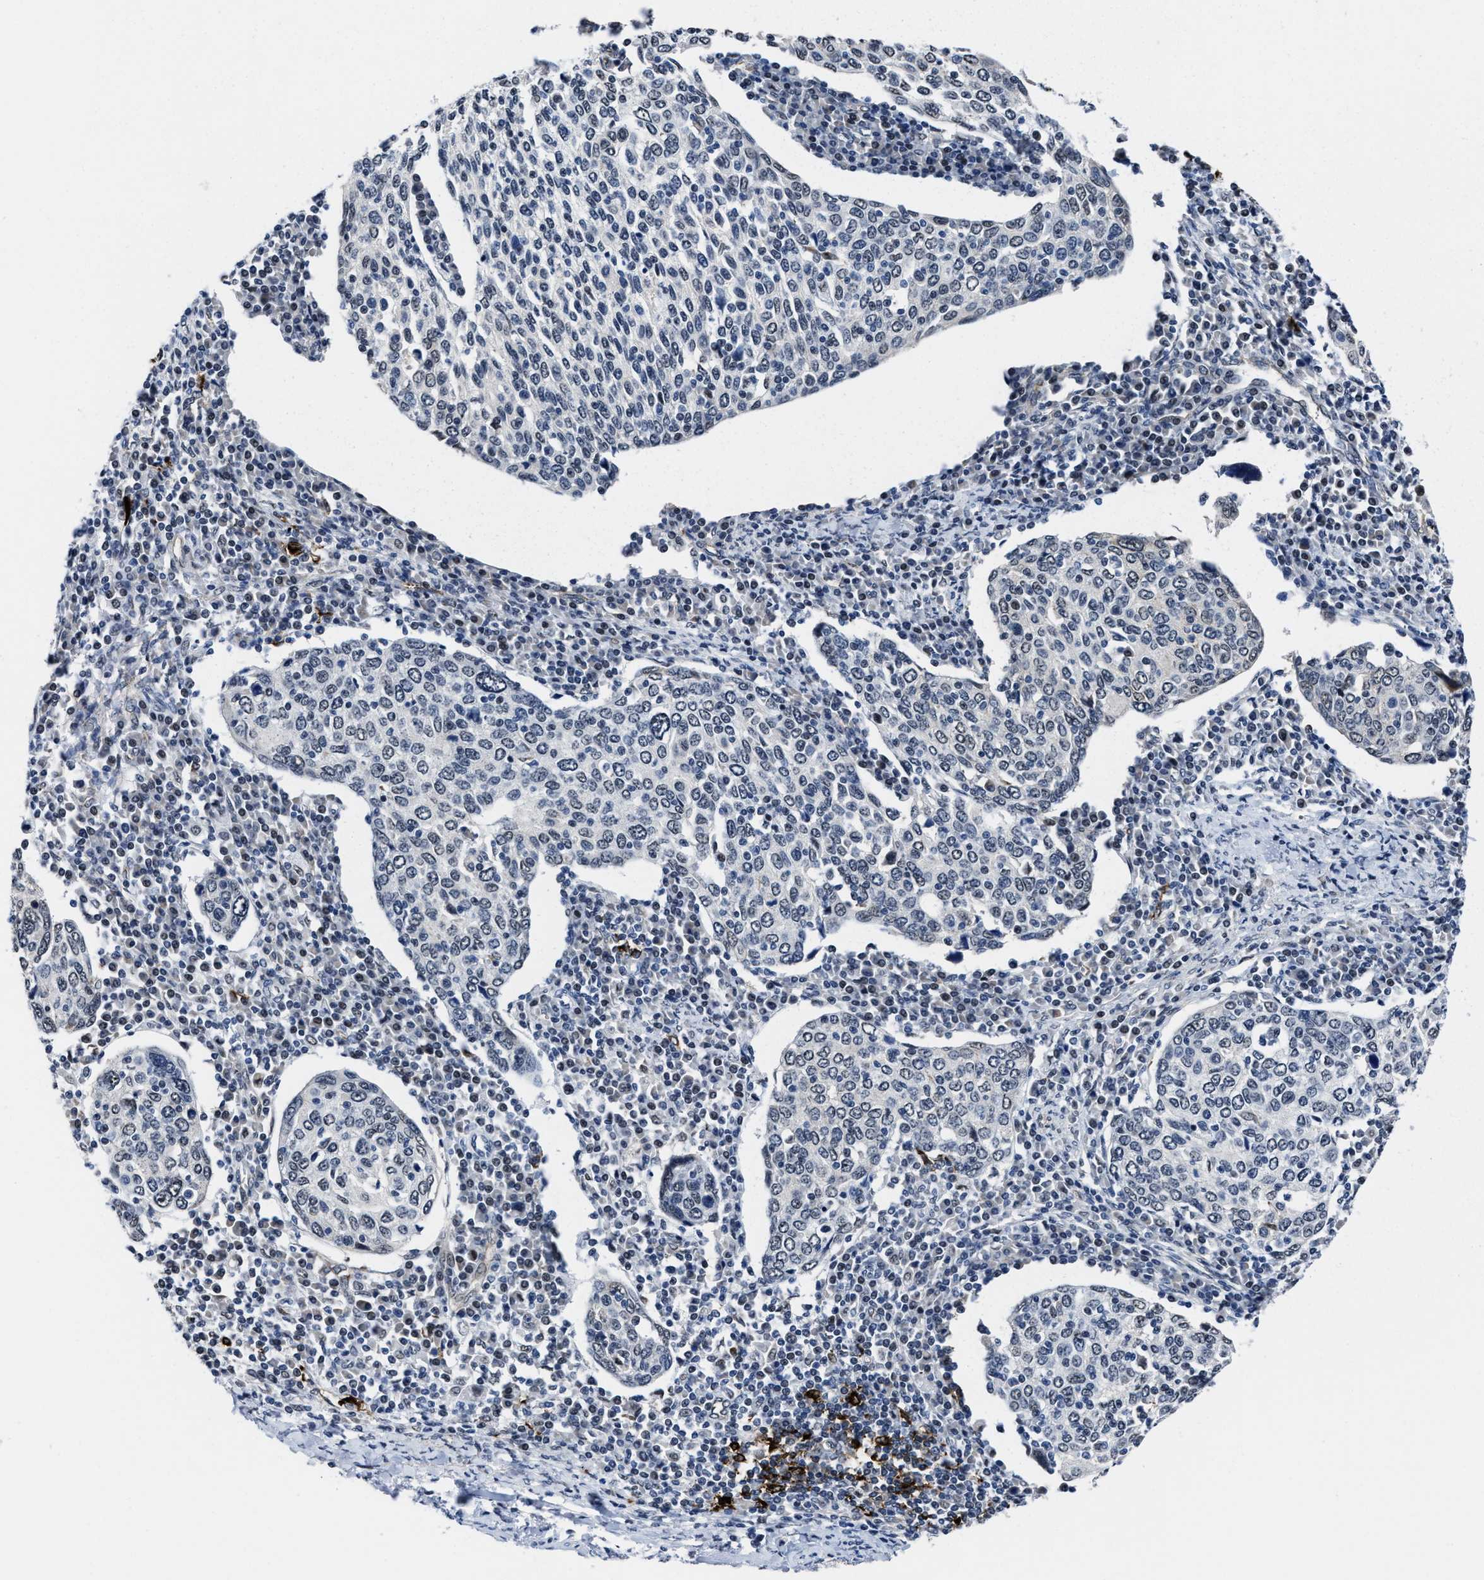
{"staining": {"intensity": "negative", "quantity": "none", "location": "none"}, "tissue": "cervical cancer", "cell_type": "Tumor cells", "image_type": "cancer", "snomed": [{"axis": "morphology", "description": "Squamous cell carcinoma, NOS"}, {"axis": "topography", "description": "Cervix"}], "caption": "Squamous cell carcinoma (cervical) stained for a protein using IHC exhibits no staining tumor cells.", "gene": "MARCKSL1", "patient": {"sex": "female", "age": 40}}